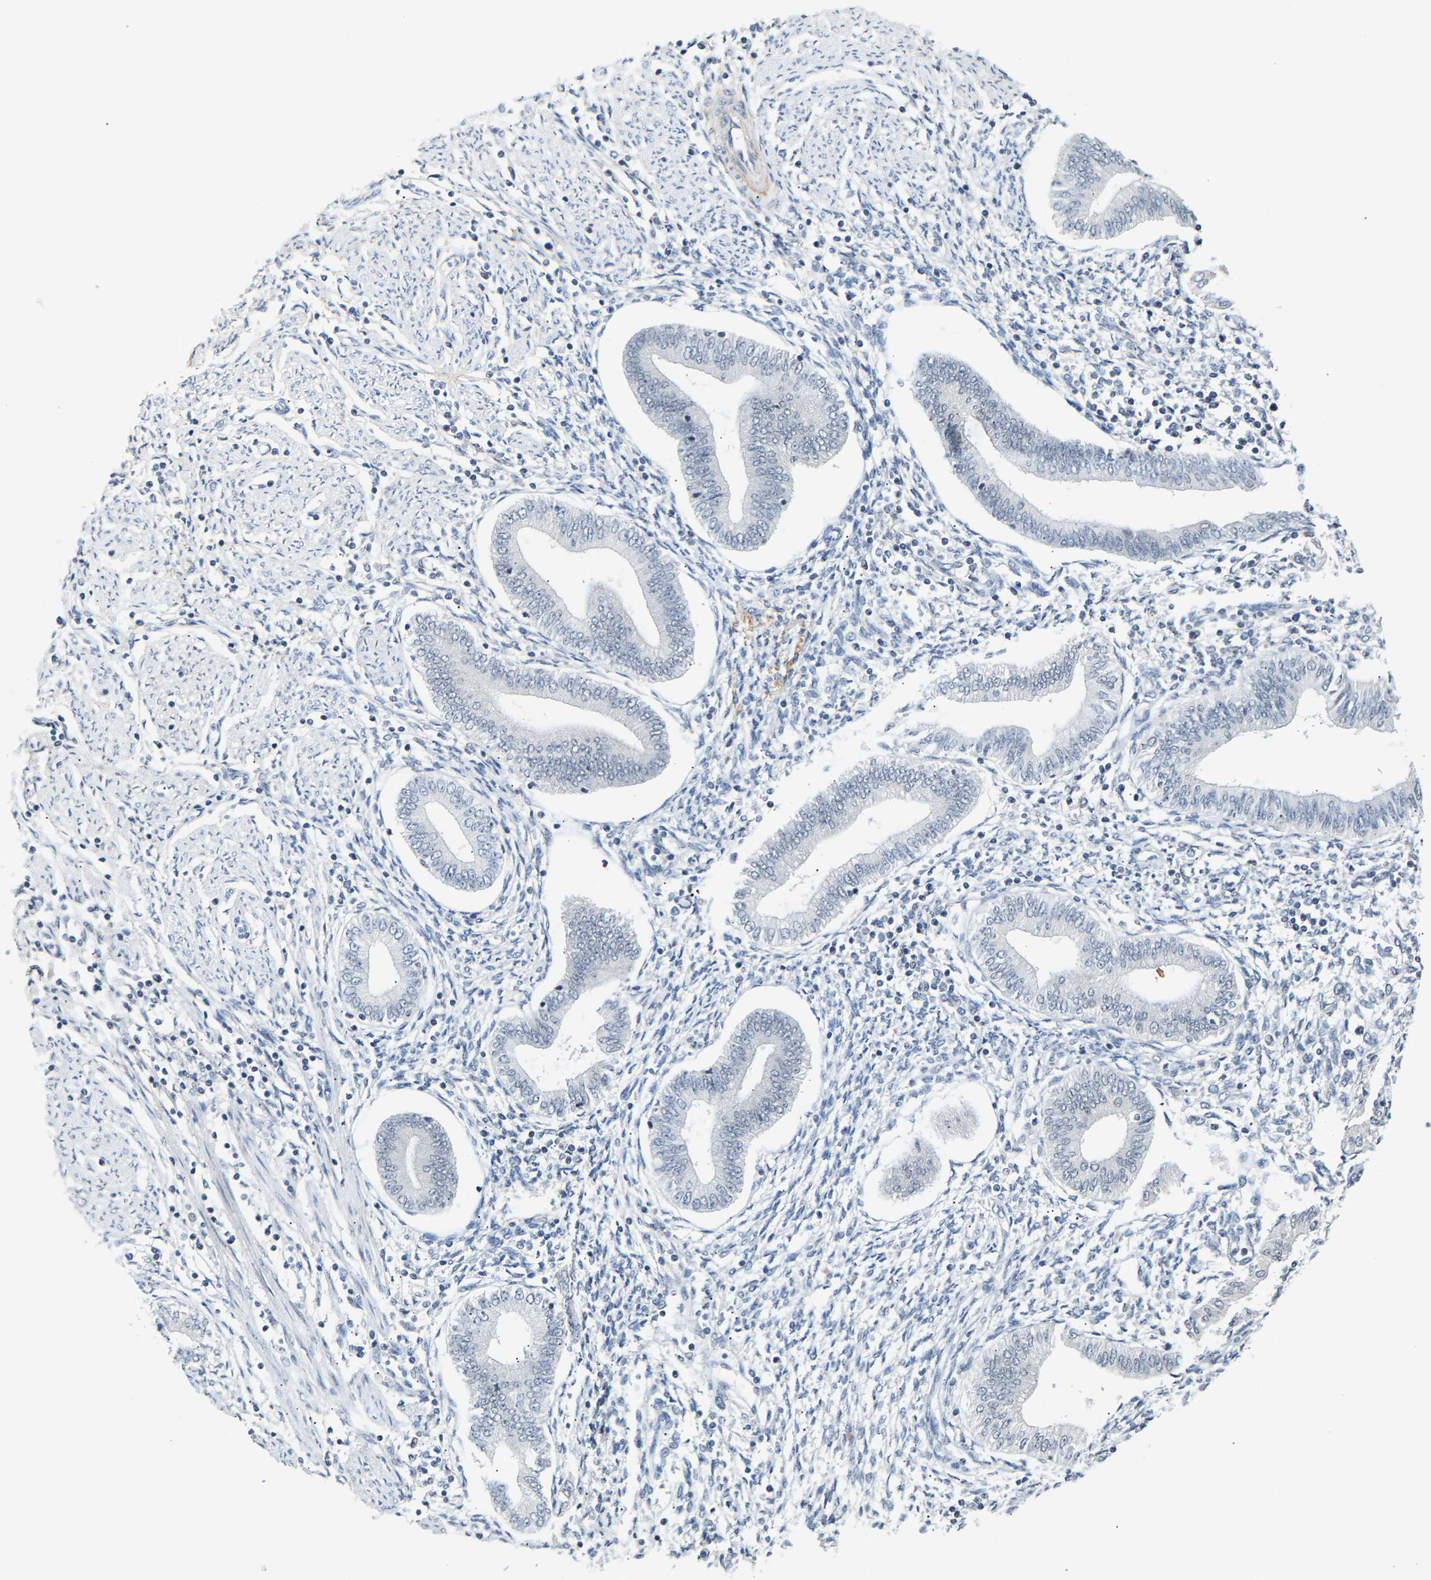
{"staining": {"intensity": "negative", "quantity": "none", "location": "none"}, "tissue": "endometrium", "cell_type": "Cells in endometrial stroma", "image_type": "normal", "snomed": [{"axis": "morphology", "description": "Normal tissue, NOS"}, {"axis": "topography", "description": "Endometrium"}], "caption": "A micrograph of endometrium stained for a protein demonstrates no brown staining in cells in endometrial stroma. The staining was performed using DAB to visualize the protein expression in brown, while the nuclei were stained in blue with hematoxylin (Magnification: 20x).", "gene": "RBM15", "patient": {"sex": "female", "age": 50}}